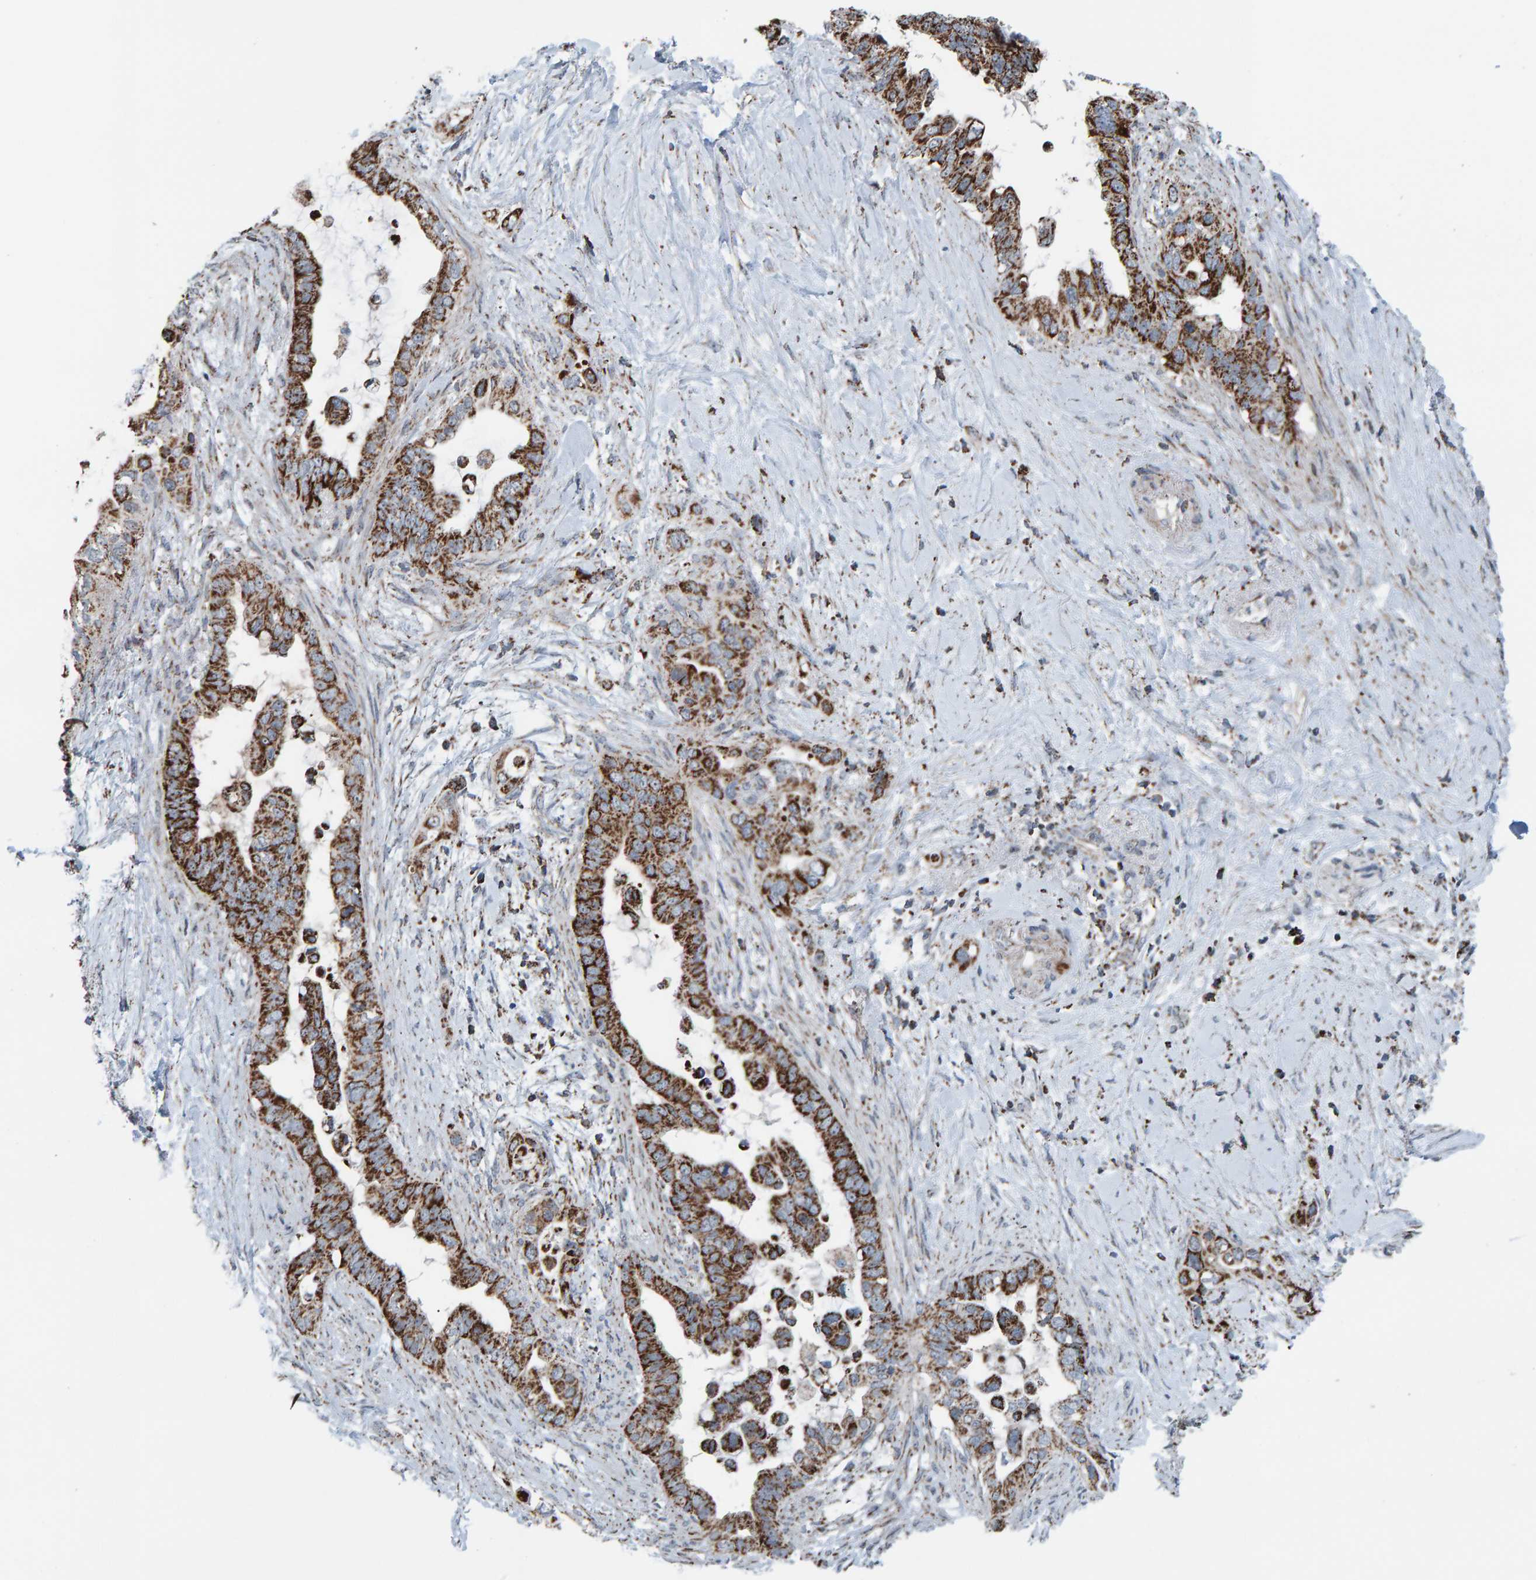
{"staining": {"intensity": "strong", "quantity": ">75%", "location": "cytoplasmic/membranous"}, "tissue": "pancreatic cancer", "cell_type": "Tumor cells", "image_type": "cancer", "snomed": [{"axis": "morphology", "description": "Adenocarcinoma, NOS"}, {"axis": "topography", "description": "Pancreas"}], "caption": "Pancreatic cancer stained with DAB IHC exhibits high levels of strong cytoplasmic/membranous expression in approximately >75% of tumor cells.", "gene": "ZNF48", "patient": {"sex": "female", "age": 56}}